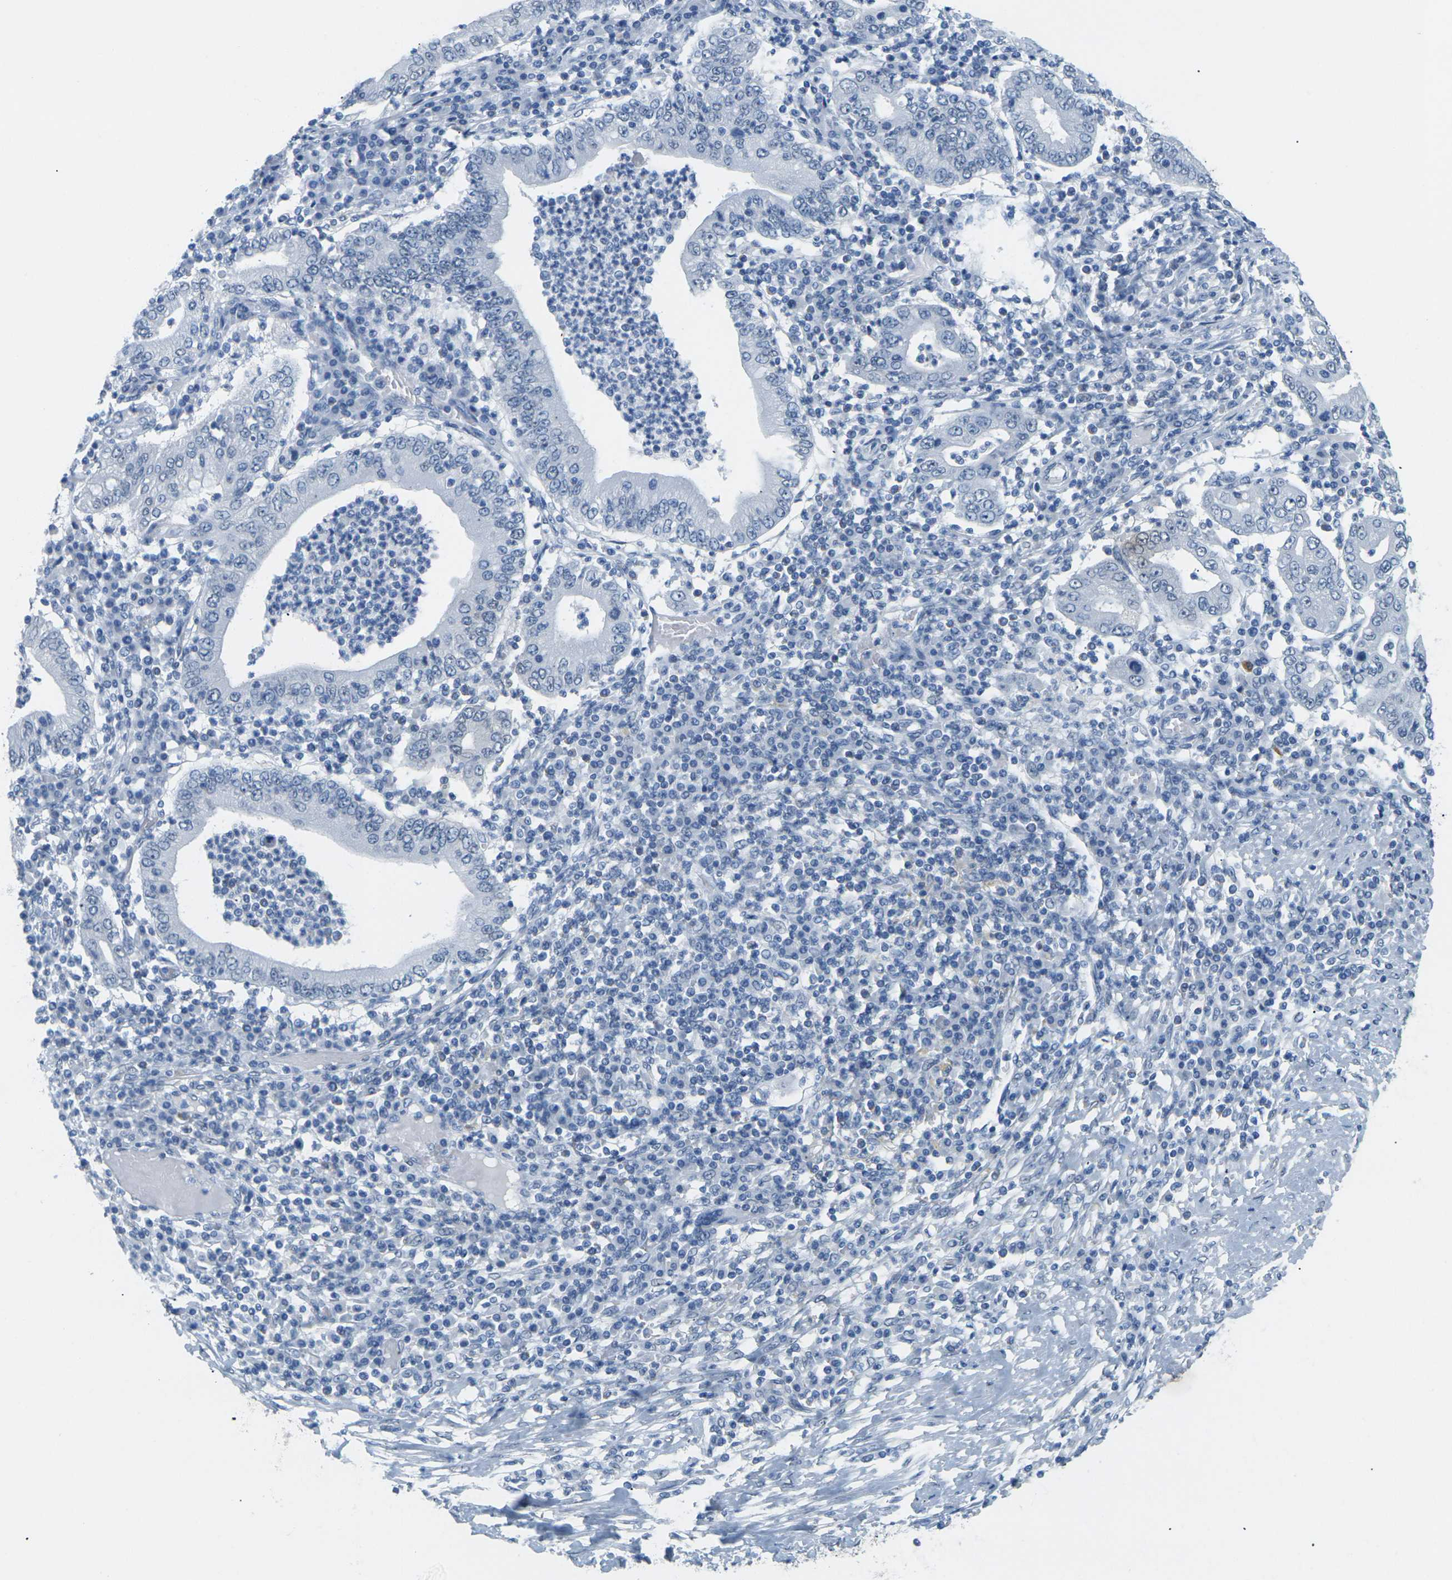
{"staining": {"intensity": "negative", "quantity": "none", "location": "none"}, "tissue": "stomach cancer", "cell_type": "Tumor cells", "image_type": "cancer", "snomed": [{"axis": "morphology", "description": "Normal tissue, NOS"}, {"axis": "morphology", "description": "Adenocarcinoma, NOS"}, {"axis": "topography", "description": "Esophagus"}, {"axis": "topography", "description": "Stomach, upper"}, {"axis": "topography", "description": "Peripheral nerve tissue"}], "caption": "DAB (3,3'-diaminobenzidine) immunohistochemical staining of human stomach adenocarcinoma exhibits no significant staining in tumor cells.", "gene": "CTAG1A", "patient": {"sex": "male", "age": 62}}